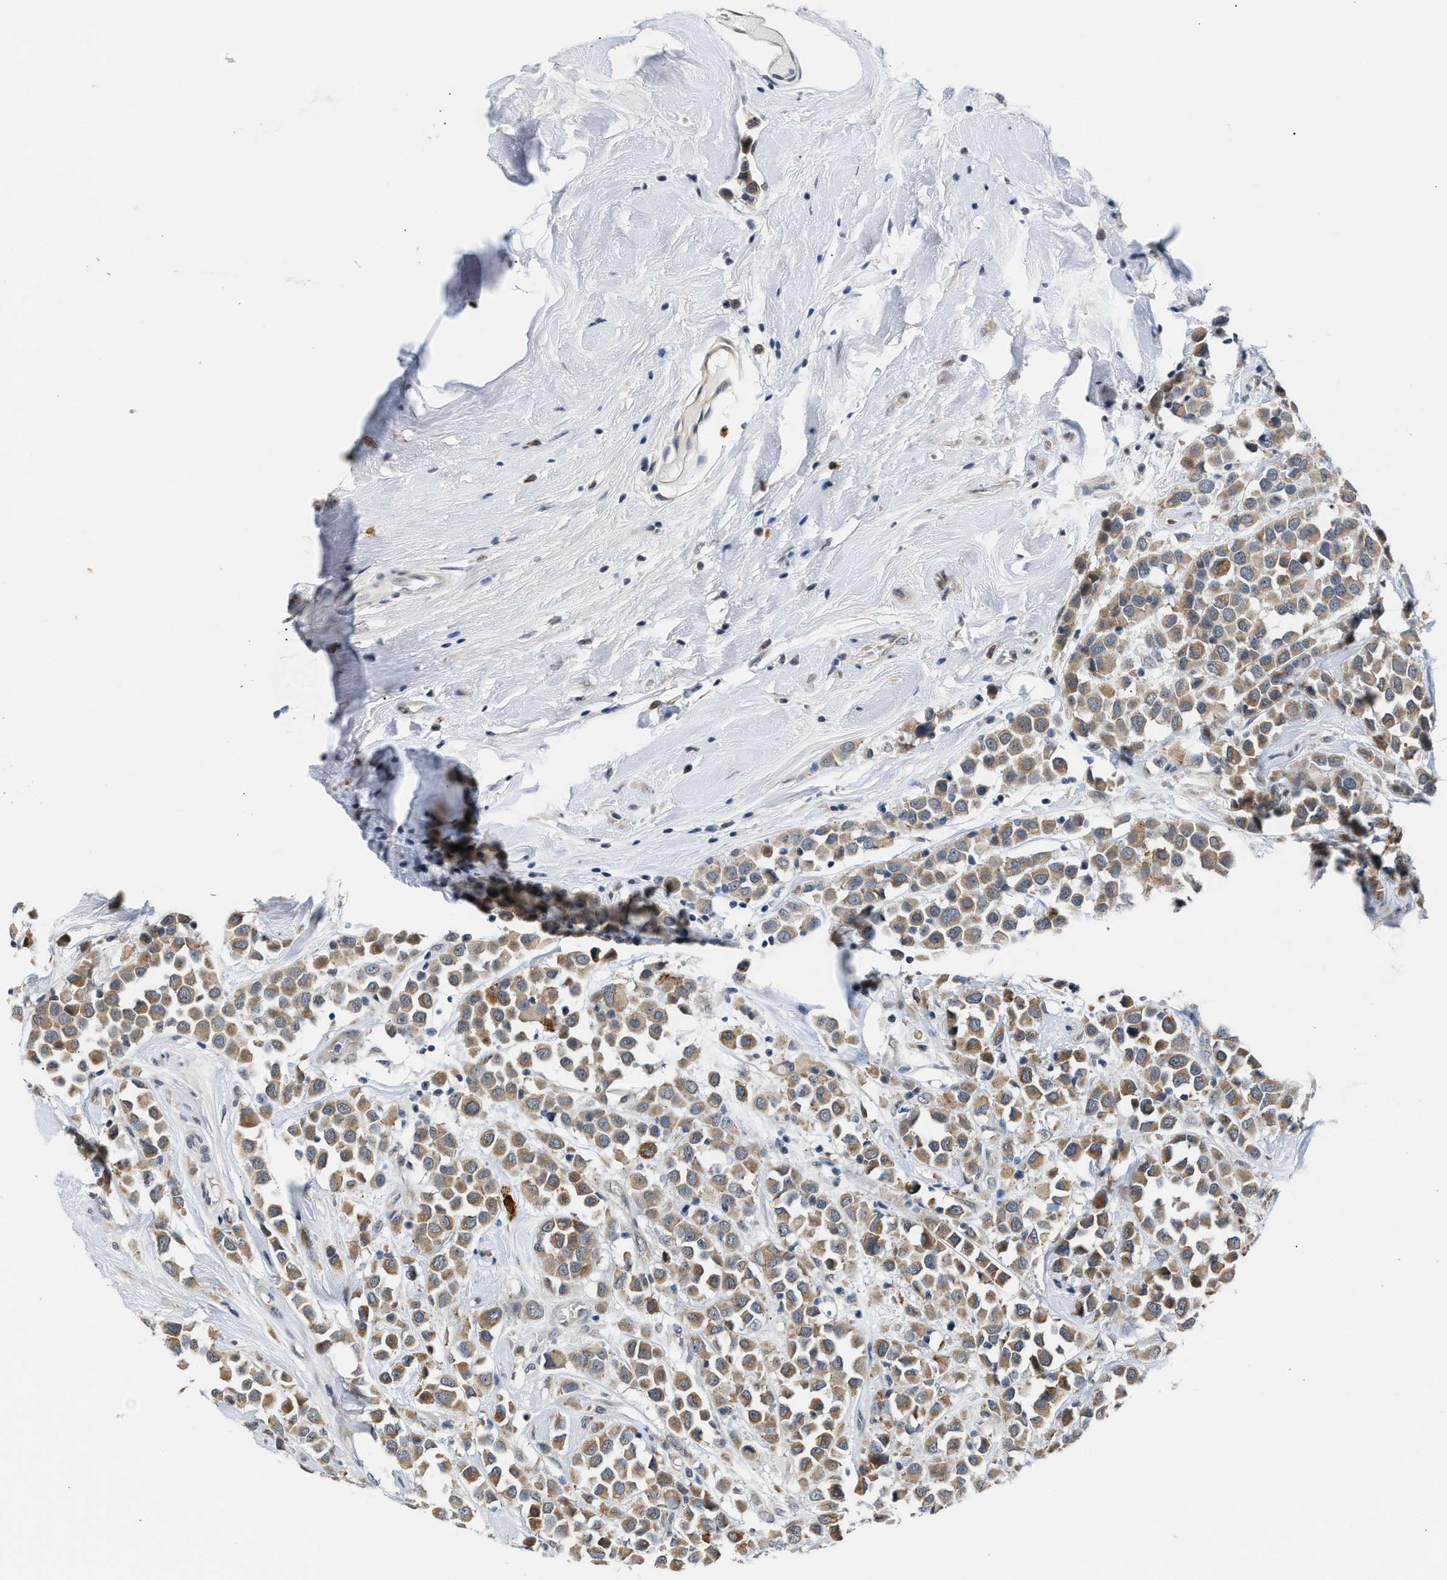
{"staining": {"intensity": "moderate", "quantity": ">75%", "location": "cytoplasmic/membranous"}, "tissue": "breast cancer", "cell_type": "Tumor cells", "image_type": "cancer", "snomed": [{"axis": "morphology", "description": "Duct carcinoma"}, {"axis": "topography", "description": "Breast"}], "caption": "A photomicrograph showing moderate cytoplasmic/membranous staining in approximately >75% of tumor cells in breast cancer (invasive ductal carcinoma), as visualized by brown immunohistochemical staining.", "gene": "TXNRD3", "patient": {"sex": "female", "age": 61}}